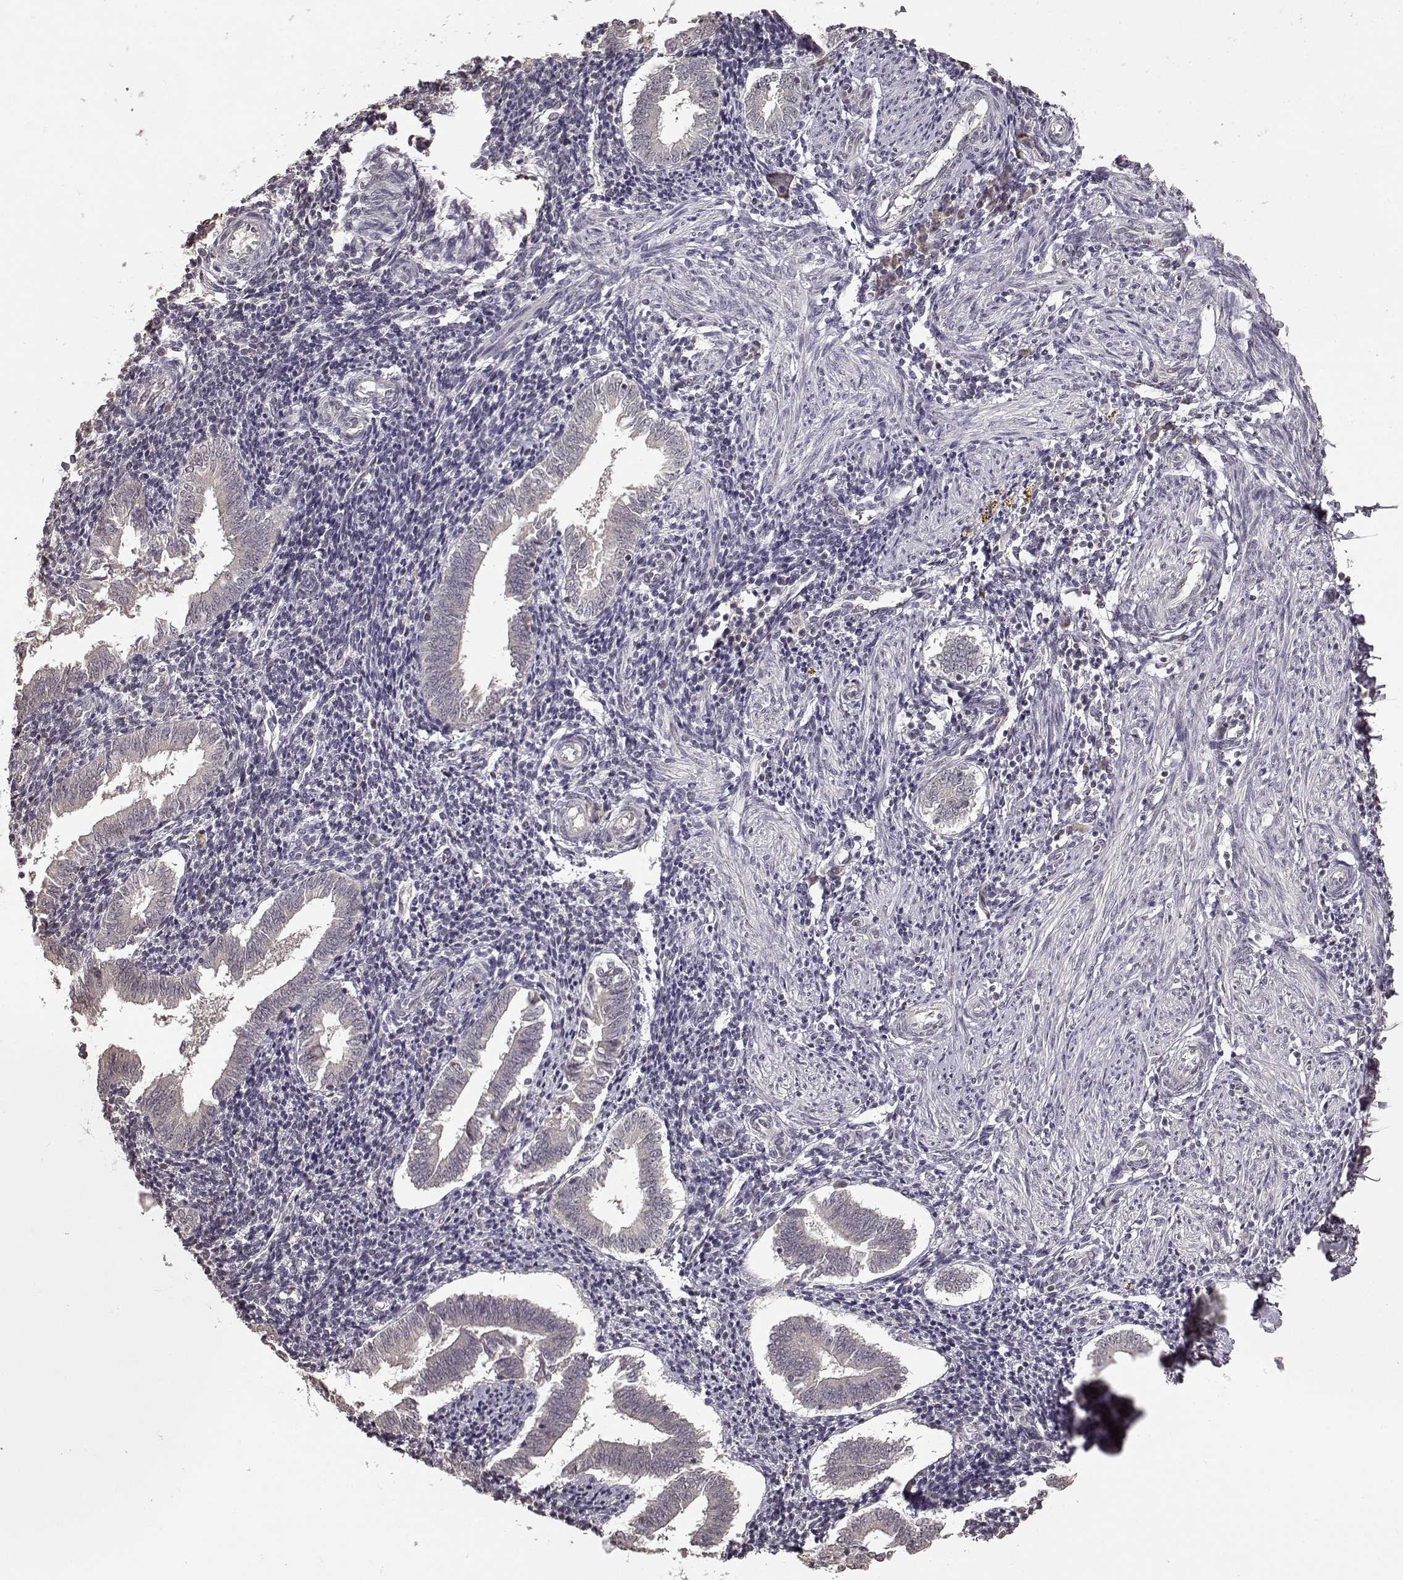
{"staining": {"intensity": "negative", "quantity": "none", "location": "none"}, "tissue": "endometrium", "cell_type": "Cells in endometrial stroma", "image_type": "normal", "snomed": [{"axis": "morphology", "description": "Normal tissue, NOS"}, {"axis": "topography", "description": "Endometrium"}], "caption": "Cells in endometrial stroma are negative for brown protein staining in normal endometrium. The staining was performed using DAB (3,3'-diaminobenzidine) to visualize the protein expression in brown, while the nuclei were stained in blue with hematoxylin (Magnification: 20x).", "gene": "NTRK2", "patient": {"sex": "female", "age": 25}}